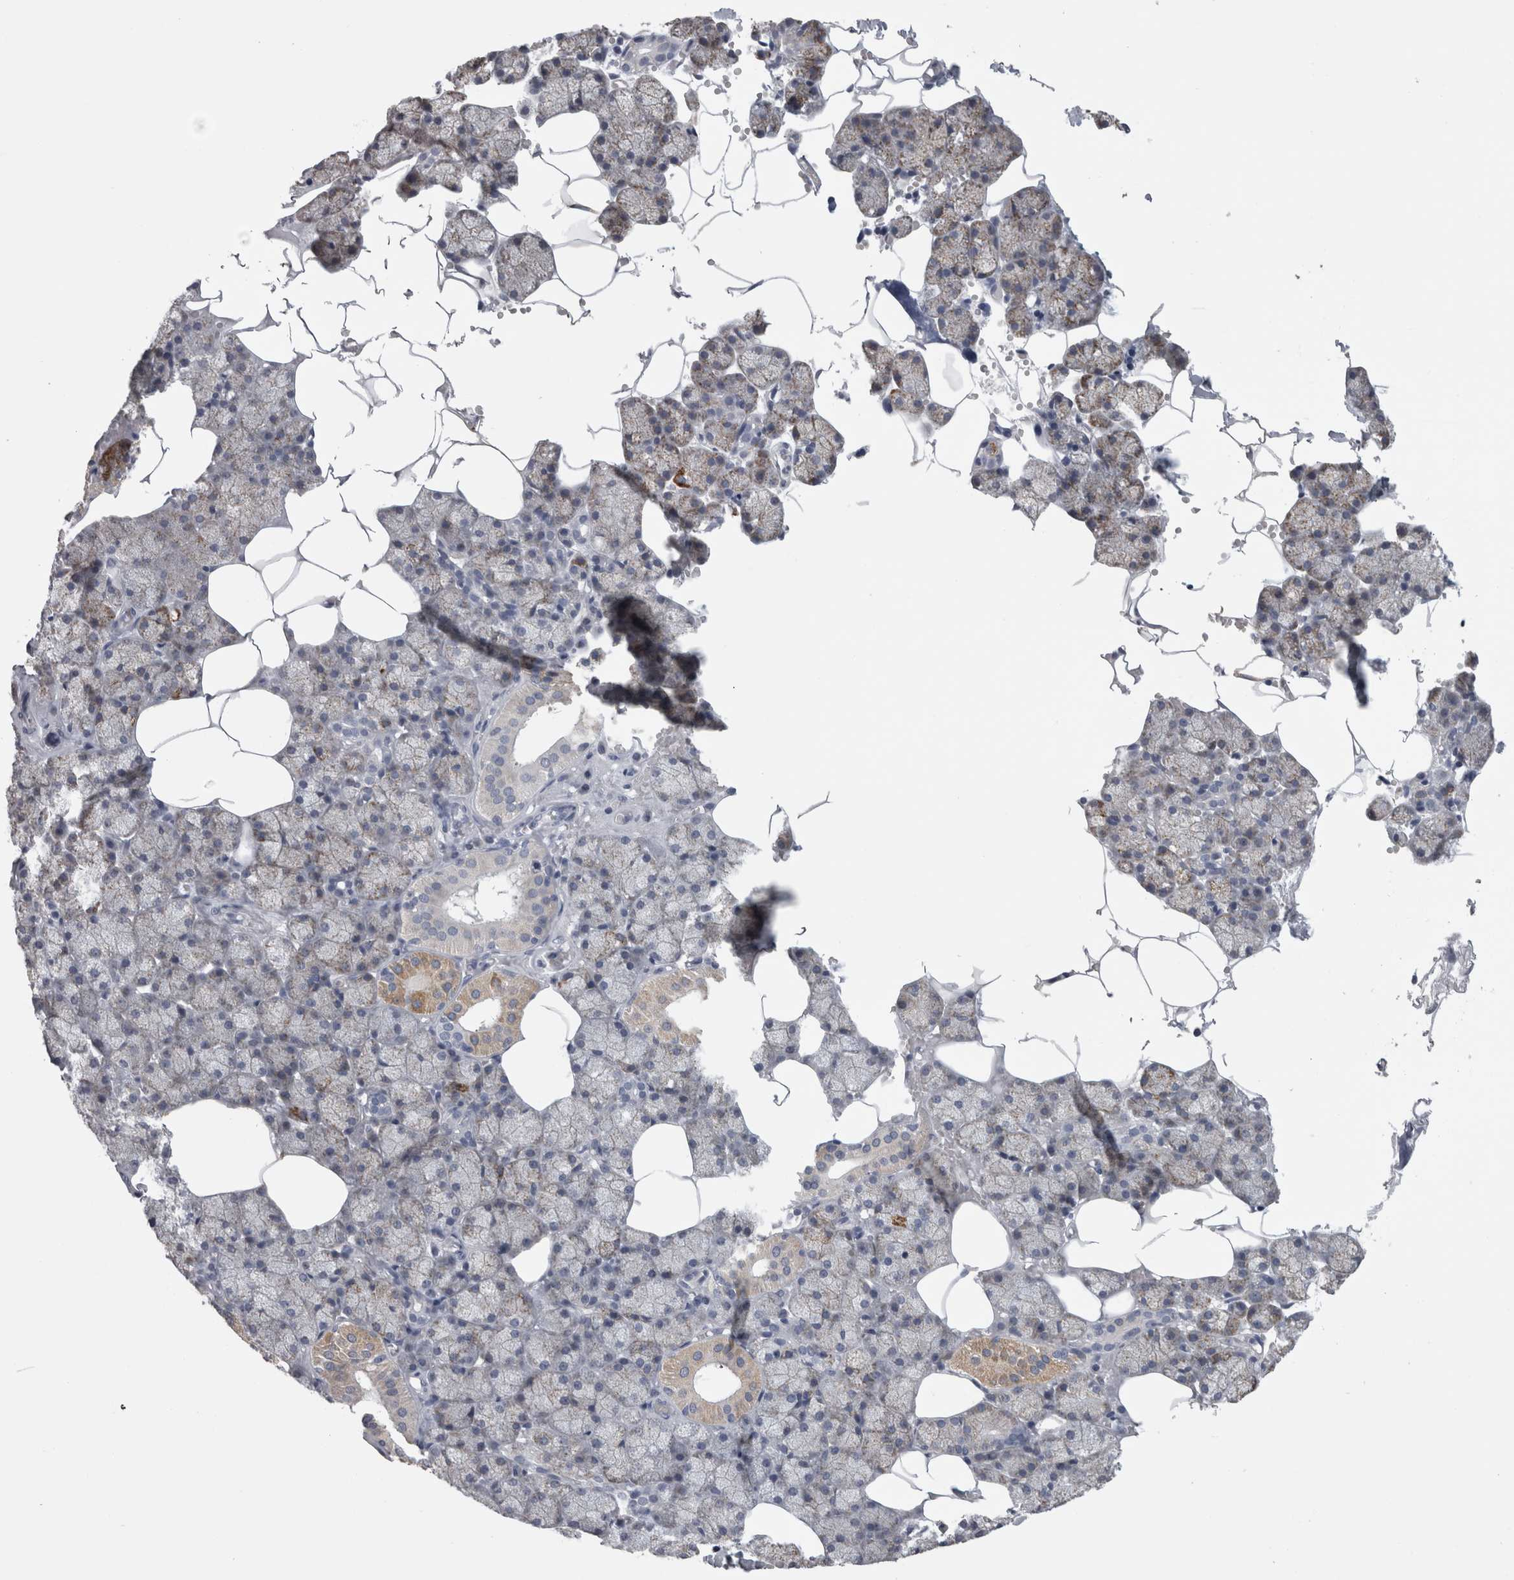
{"staining": {"intensity": "moderate", "quantity": "<25%", "location": "cytoplasmic/membranous"}, "tissue": "salivary gland", "cell_type": "Glandular cells", "image_type": "normal", "snomed": [{"axis": "morphology", "description": "Normal tissue, NOS"}, {"axis": "topography", "description": "Salivary gland"}], "caption": "Protein staining of benign salivary gland demonstrates moderate cytoplasmic/membranous expression in approximately <25% of glandular cells. (Stains: DAB in brown, nuclei in blue, Microscopy: brightfield microscopy at high magnification).", "gene": "TCAP", "patient": {"sex": "male", "age": 62}}